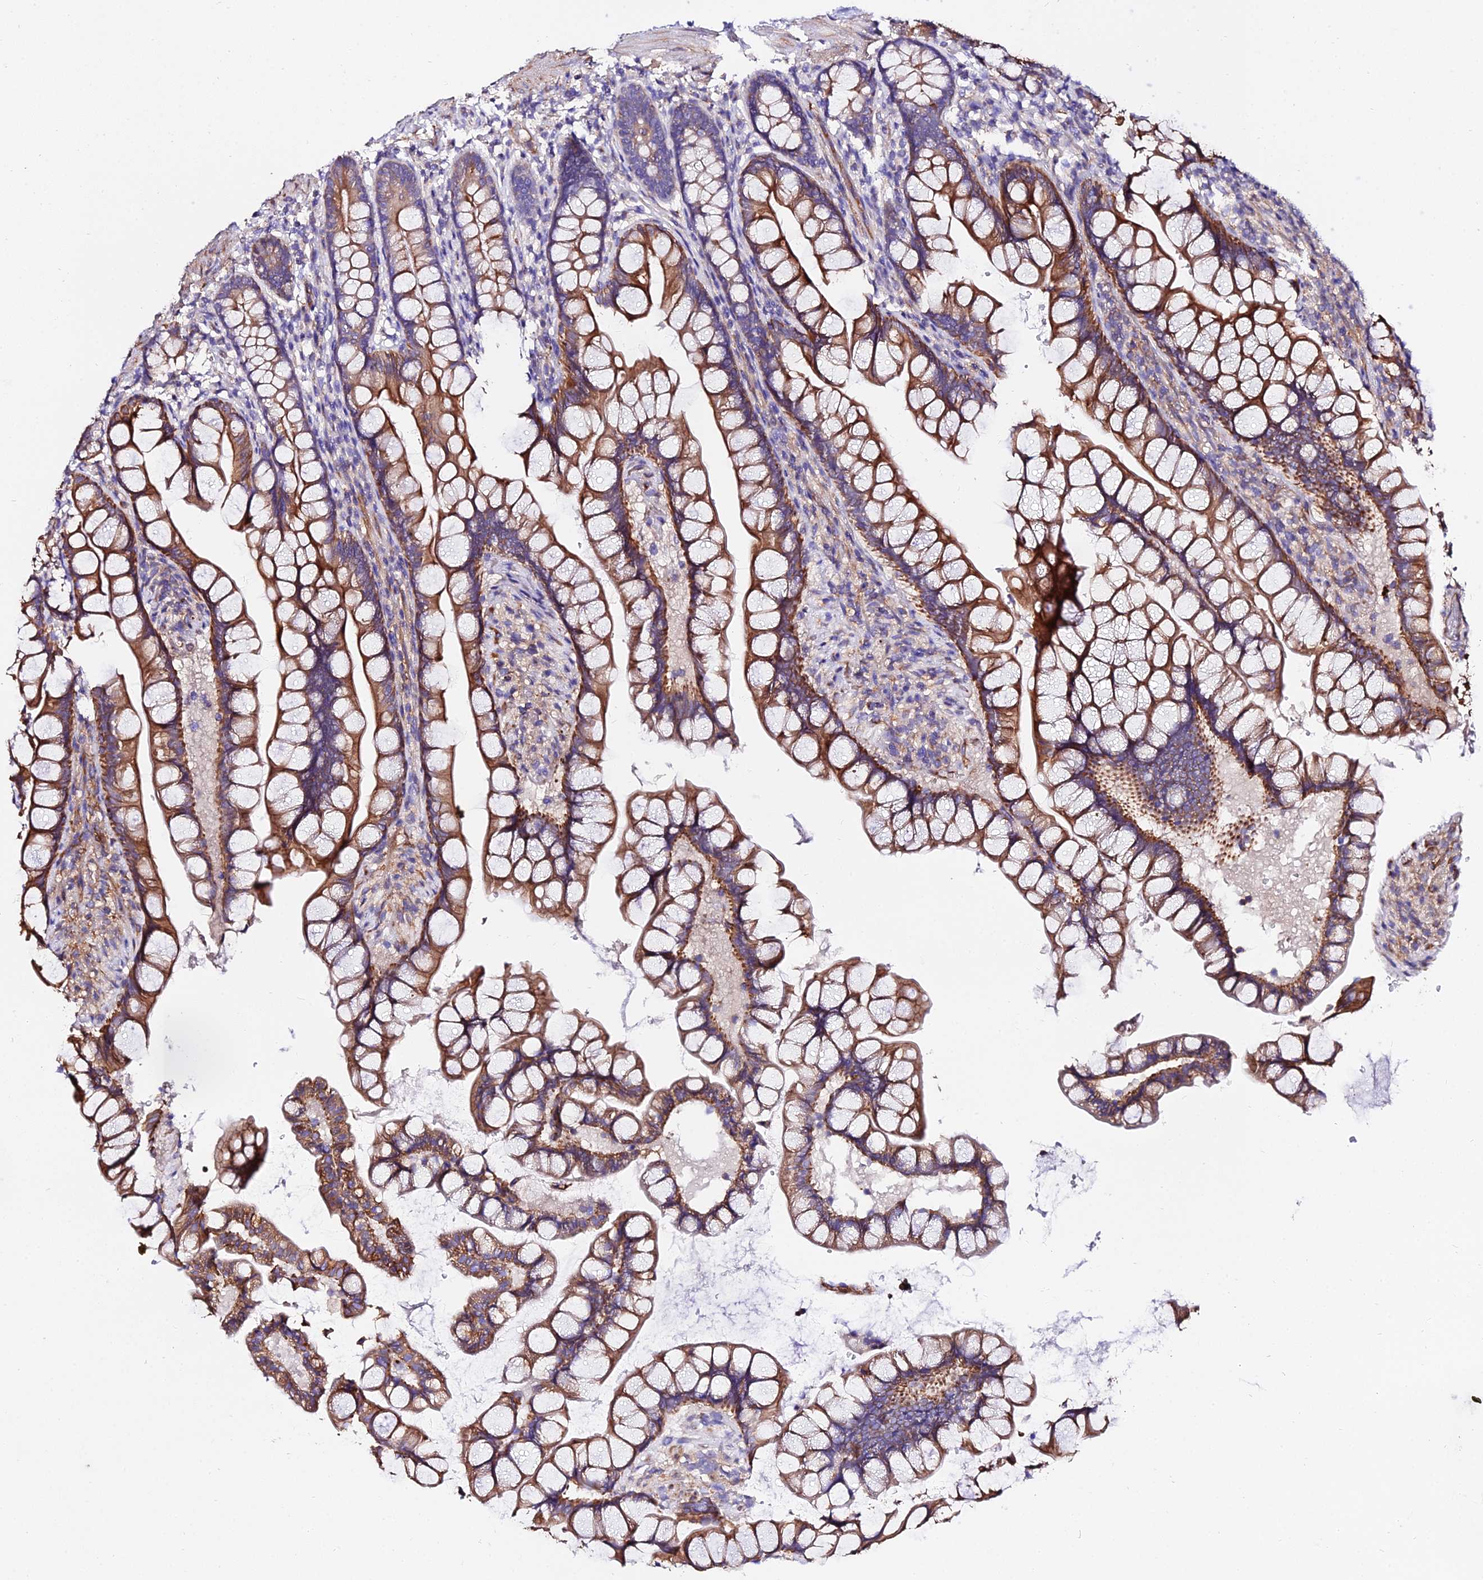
{"staining": {"intensity": "moderate", "quantity": ">75%", "location": "cytoplasmic/membranous"}, "tissue": "small intestine", "cell_type": "Glandular cells", "image_type": "normal", "snomed": [{"axis": "morphology", "description": "Normal tissue, NOS"}, {"axis": "topography", "description": "Small intestine"}], "caption": "The photomicrograph reveals staining of unremarkable small intestine, revealing moderate cytoplasmic/membranous protein expression (brown color) within glandular cells.", "gene": "DAW1", "patient": {"sex": "male", "age": 70}}